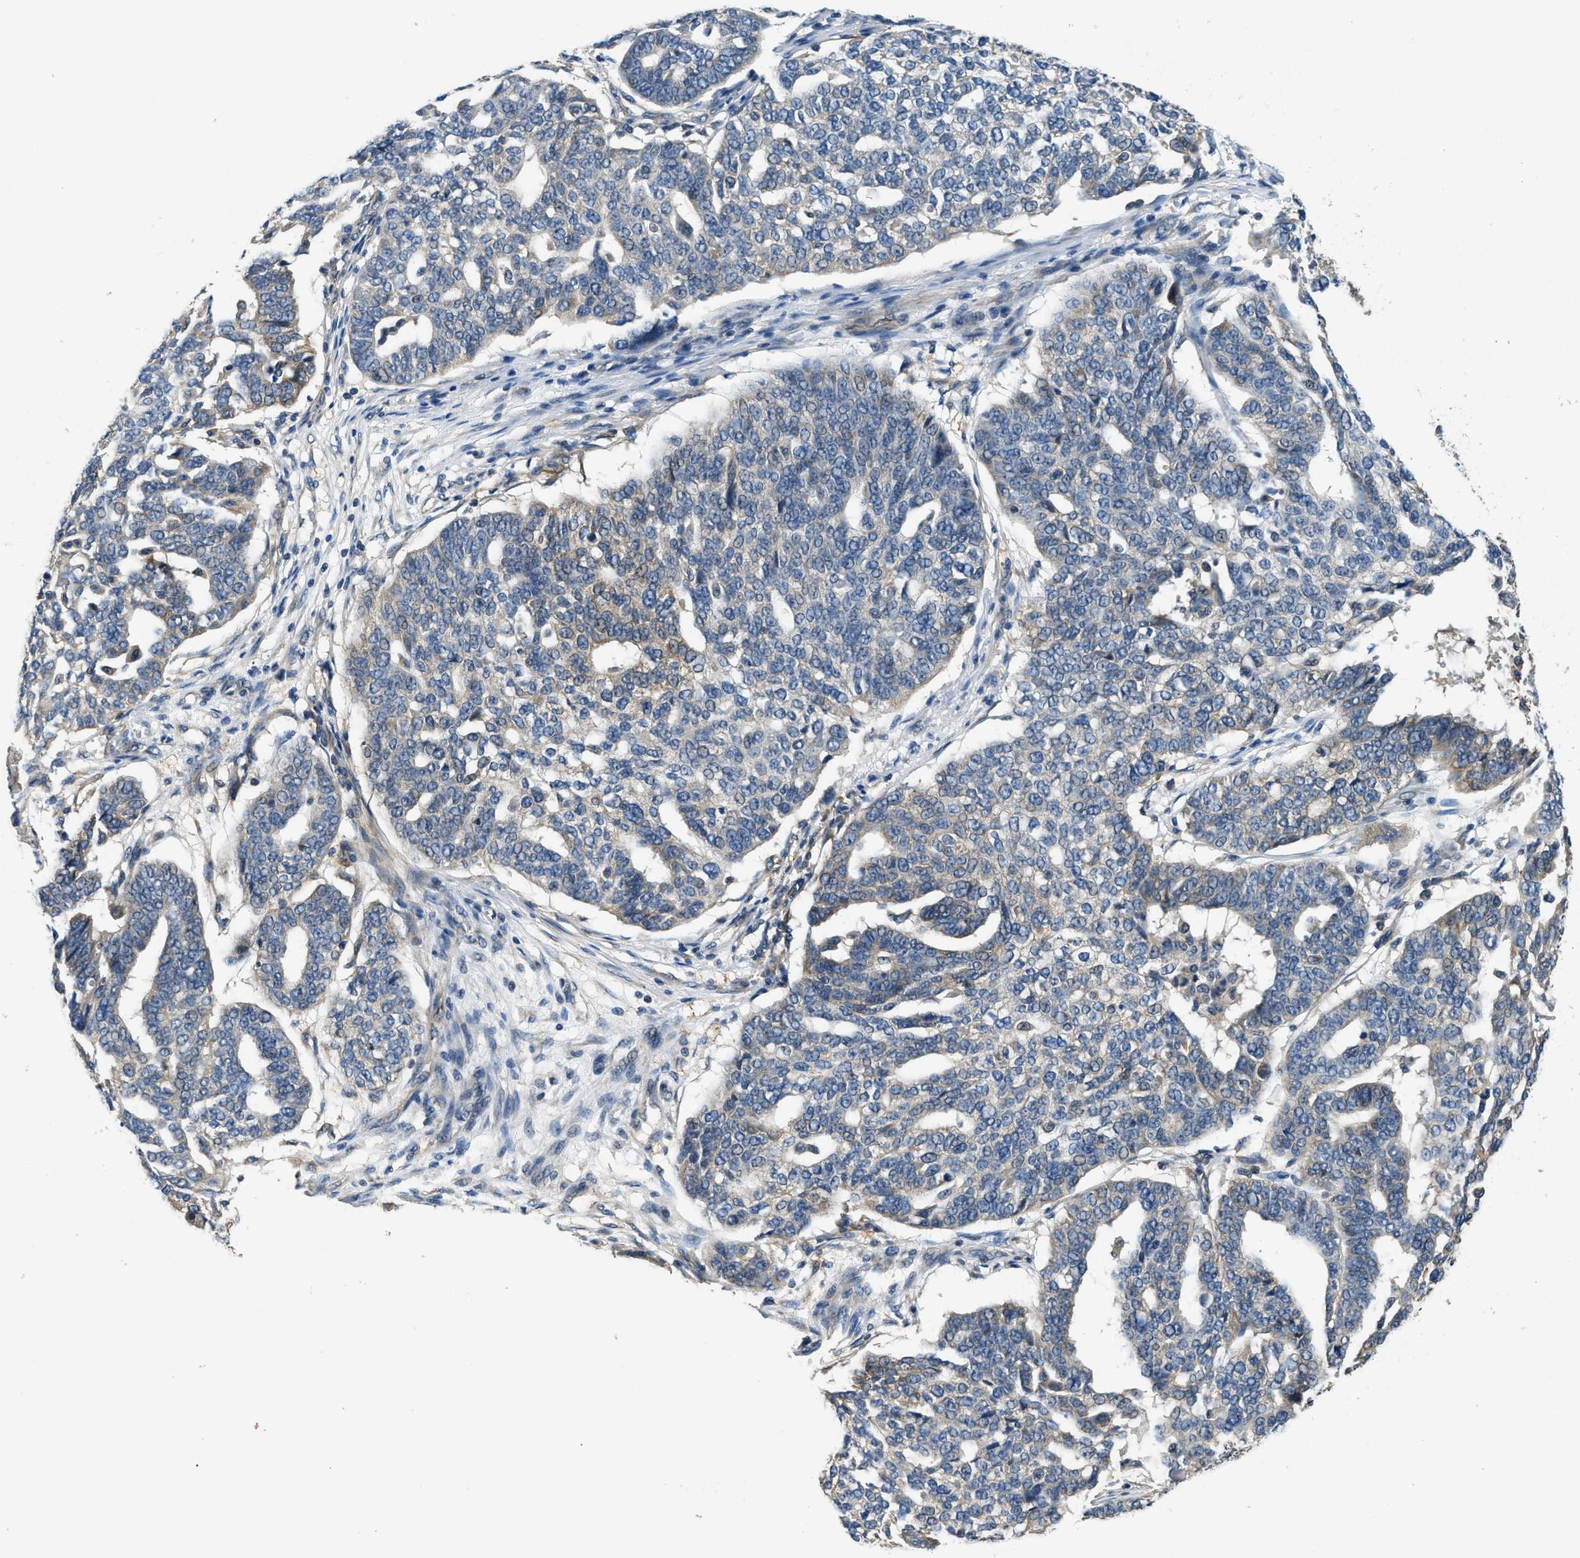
{"staining": {"intensity": "weak", "quantity": "<25%", "location": "cytoplasmic/membranous"}, "tissue": "ovarian cancer", "cell_type": "Tumor cells", "image_type": "cancer", "snomed": [{"axis": "morphology", "description": "Cystadenocarcinoma, serous, NOS"}, {"axis": "topography", "description": "Ovary"}], "caption": "DAB (3,3'-diaminobenzidine) immunohistochemical staining of human ovarian cancer displays no significant staining in tumor cells. (Immunohistochemistry, brightfield microscopy, high magnification).", "gene": "SSH2", "patient": {"sex": "female", "age": 59}}